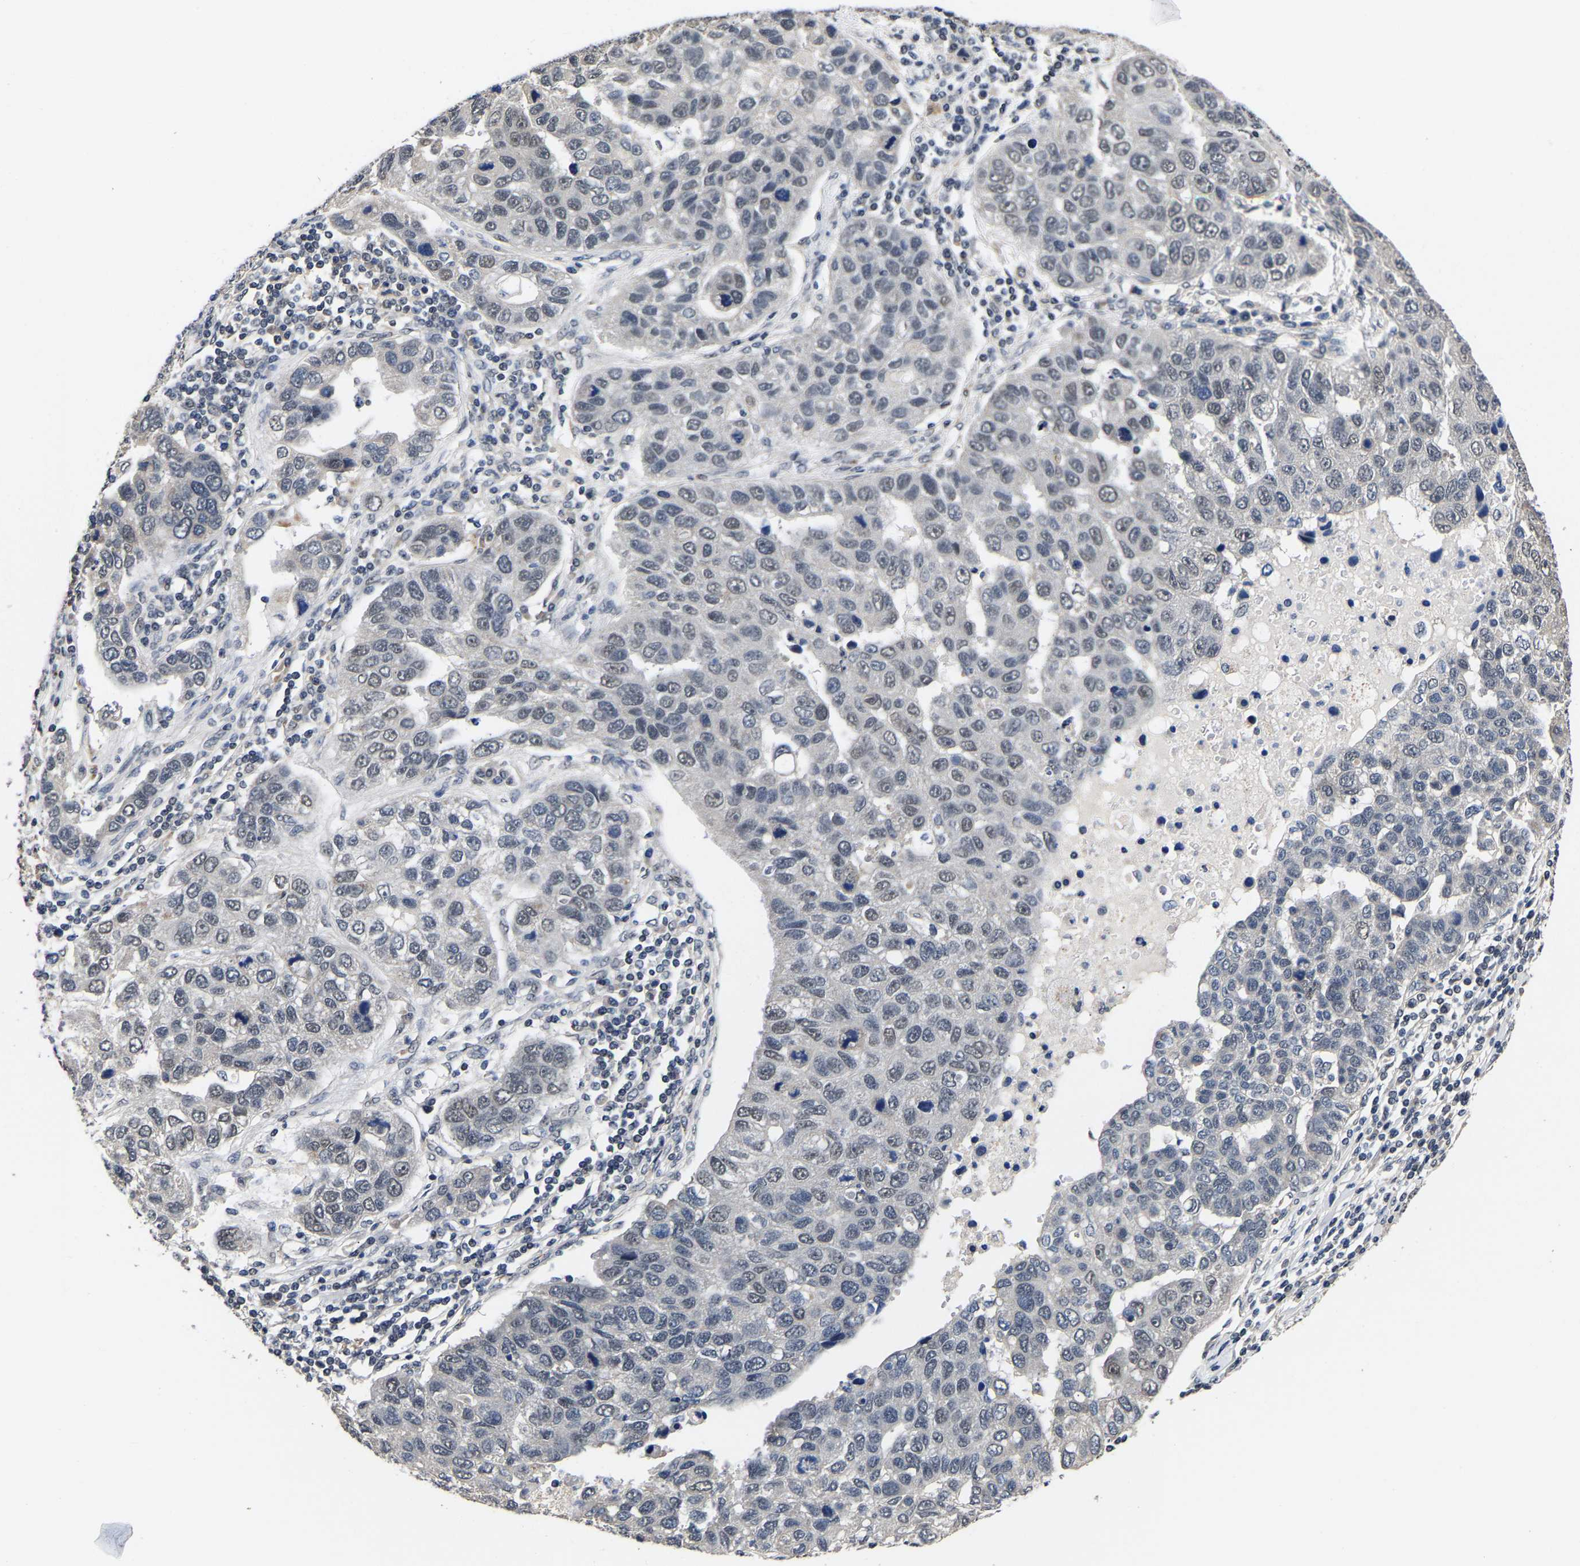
{"staining": {"intensity": "negative", "quantity": "none", "location": "none"}, "tissue": "pancreatic cancer", "cell_type": "Tumor cells", "image_type": "cancer", "snomed": [{"axis": "morphology", "description": "Adenocarcinoma, NOS"}, {"axis": "topography", "description": "Pancreas"}], "caption": "Tumor cells are negative for protein expression in human pancreatic cancer (adenocarcinoma).", "gene": "METTL16", "patient": {"sex": "female", "age": 61}}